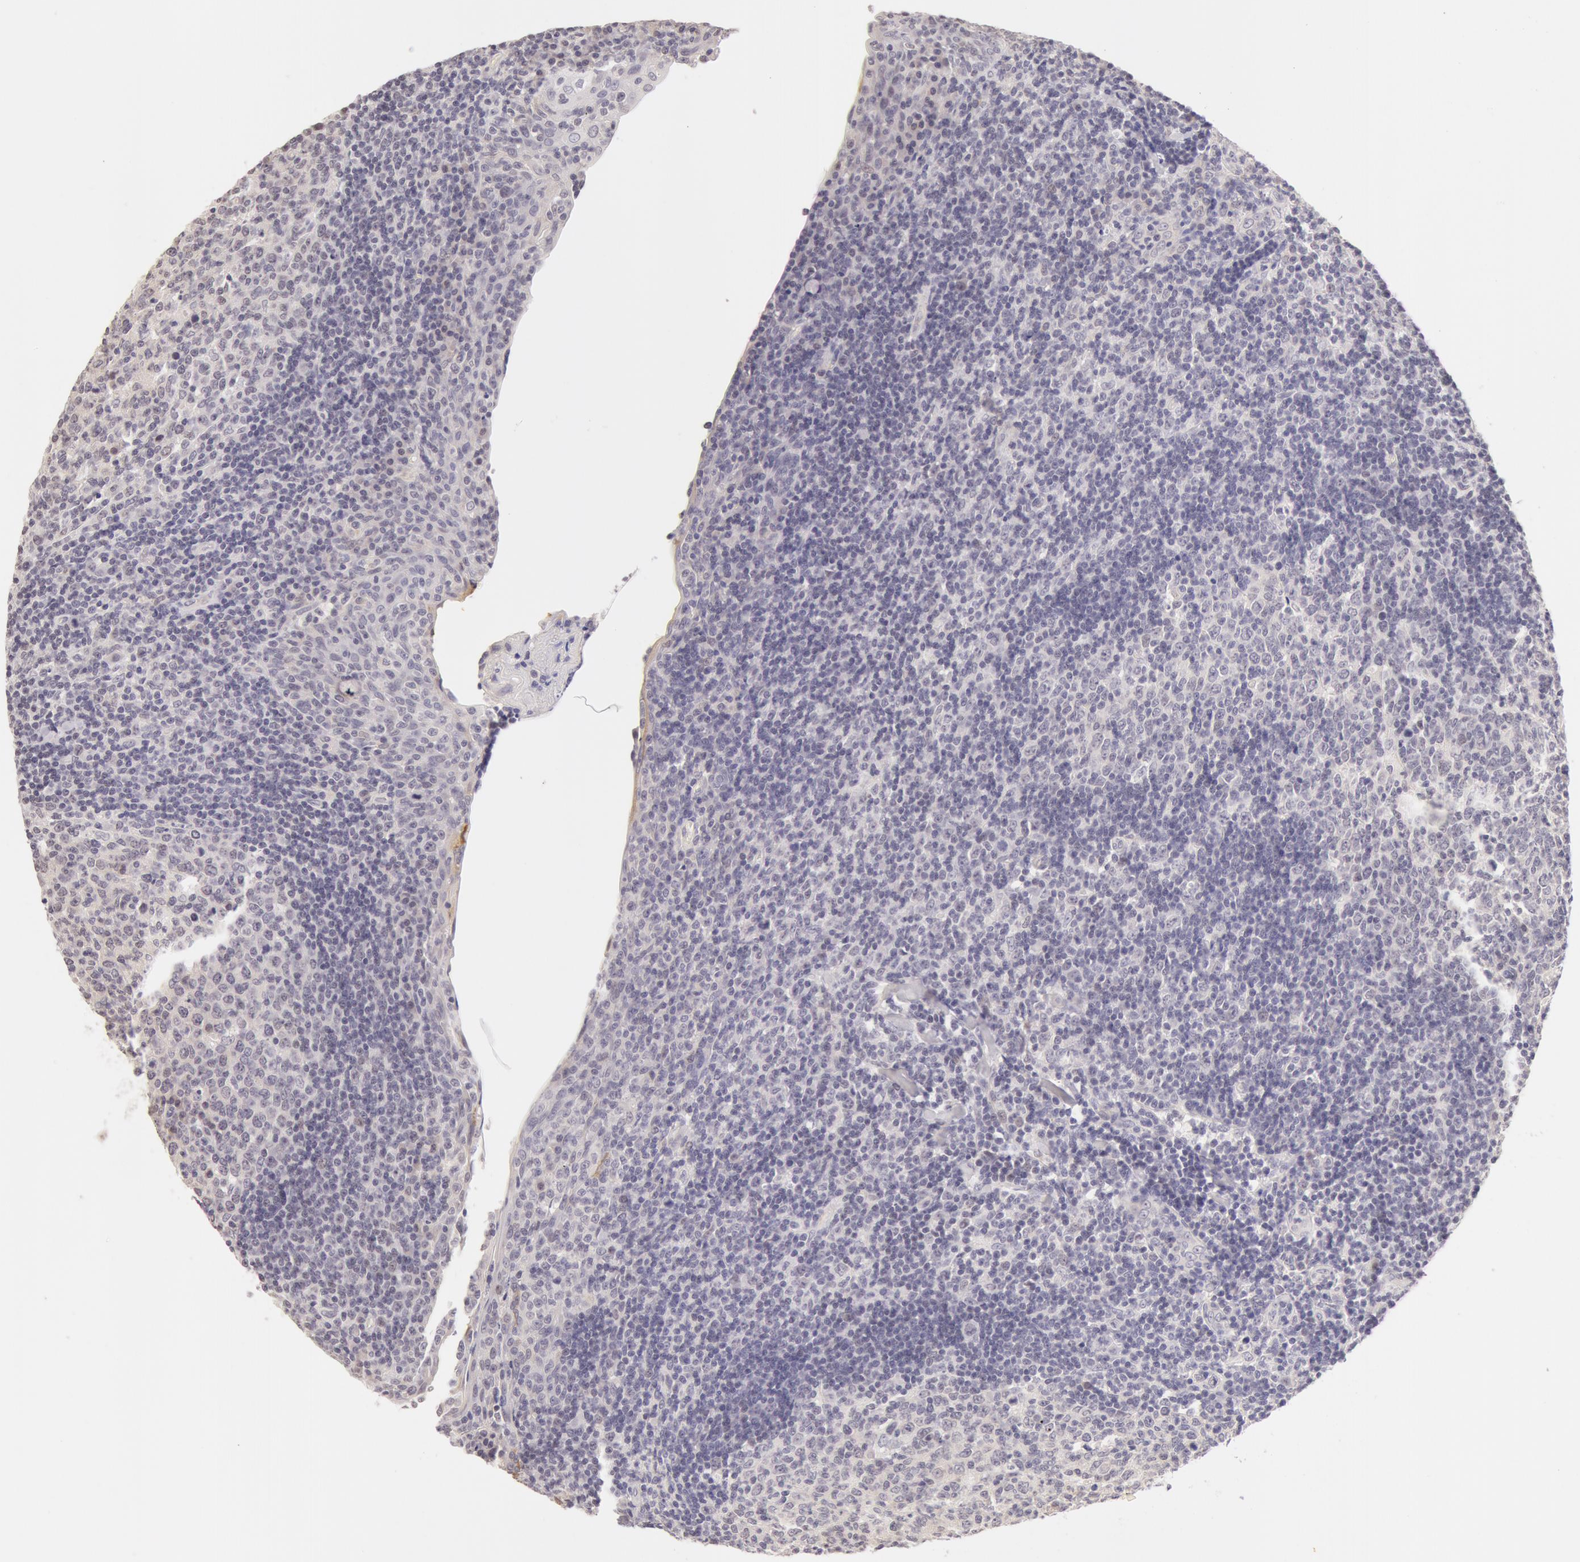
{"staining": {"intensity": "negative", "quantity": "none", "location": "none"}, "tissue": "tonsil", "cell_type": "Germinal center cells", "image_type": "normal", "snomed": [{"axis": "morphology", "description": "Normal tissue, NOS"}, {"axis": "topography", "description": "Tonsil"}], "caption": "Human tonsil stained for a protein using immunohistochemistry displays no staining in germinal center cells.", "gene": "ZNF597", "patient": {"sex": "female", "age": 3}}